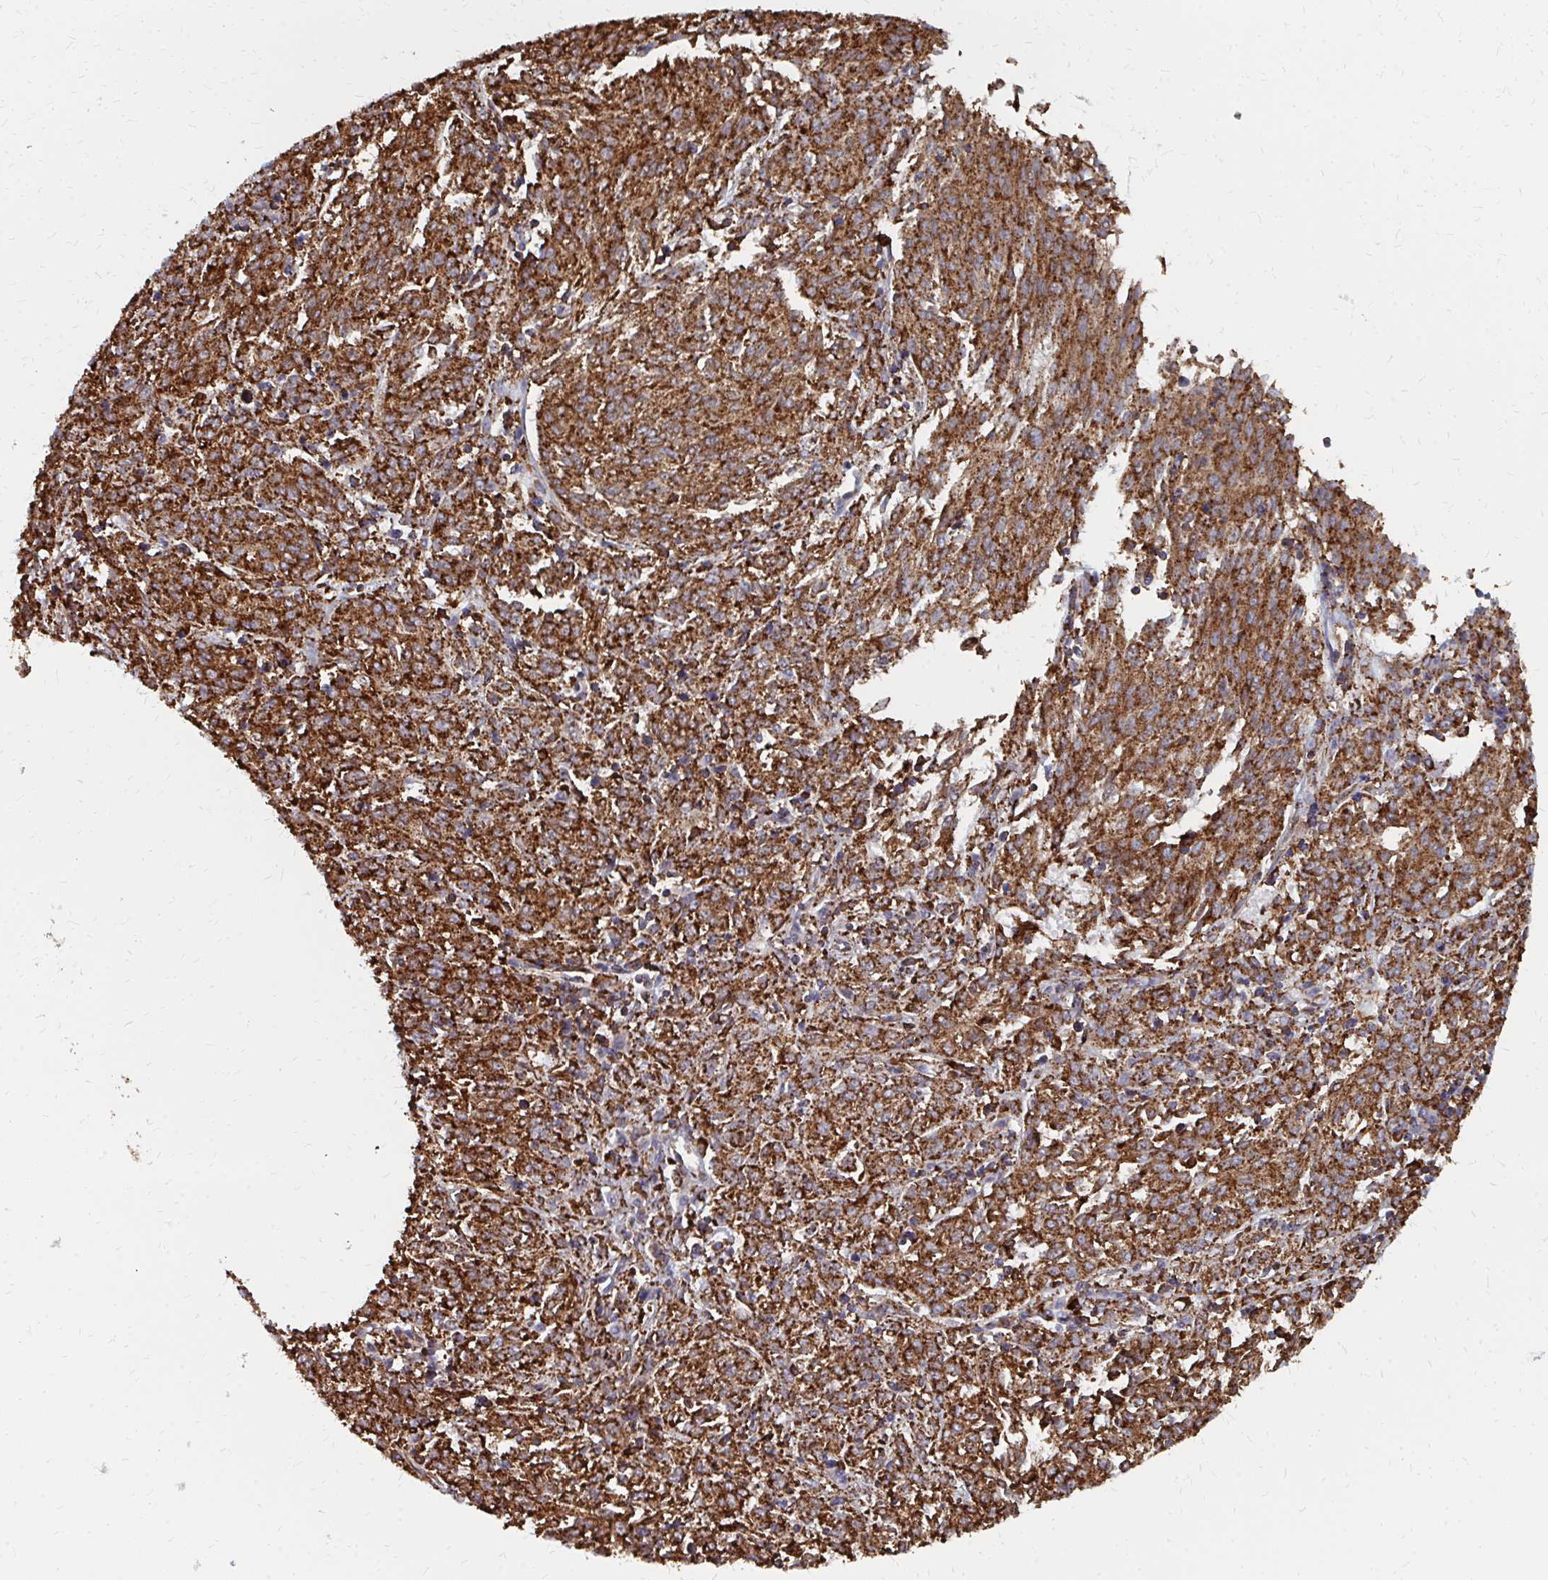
{"staining": {"intensity": "strong", "quantity": ">75%", "location": "cytoplasmic/membranous"}, "tissue": "melanoma", "cell_type": "Tumor cells", "image_type": "cancer", "snomed": [{"axis": "morphology", "description": "Malignant melanoma, NOS"}, {"axis": "topography", "description": "Skin"}], "caption": "Melanoma tissue demonstrates strong cytoplasmic/membranous expression in about >75% of tumor cells, visualized by immunohistochemistry.", "gene": "PPP1R13L", "patient": {"sex": "female", "age": 72}}